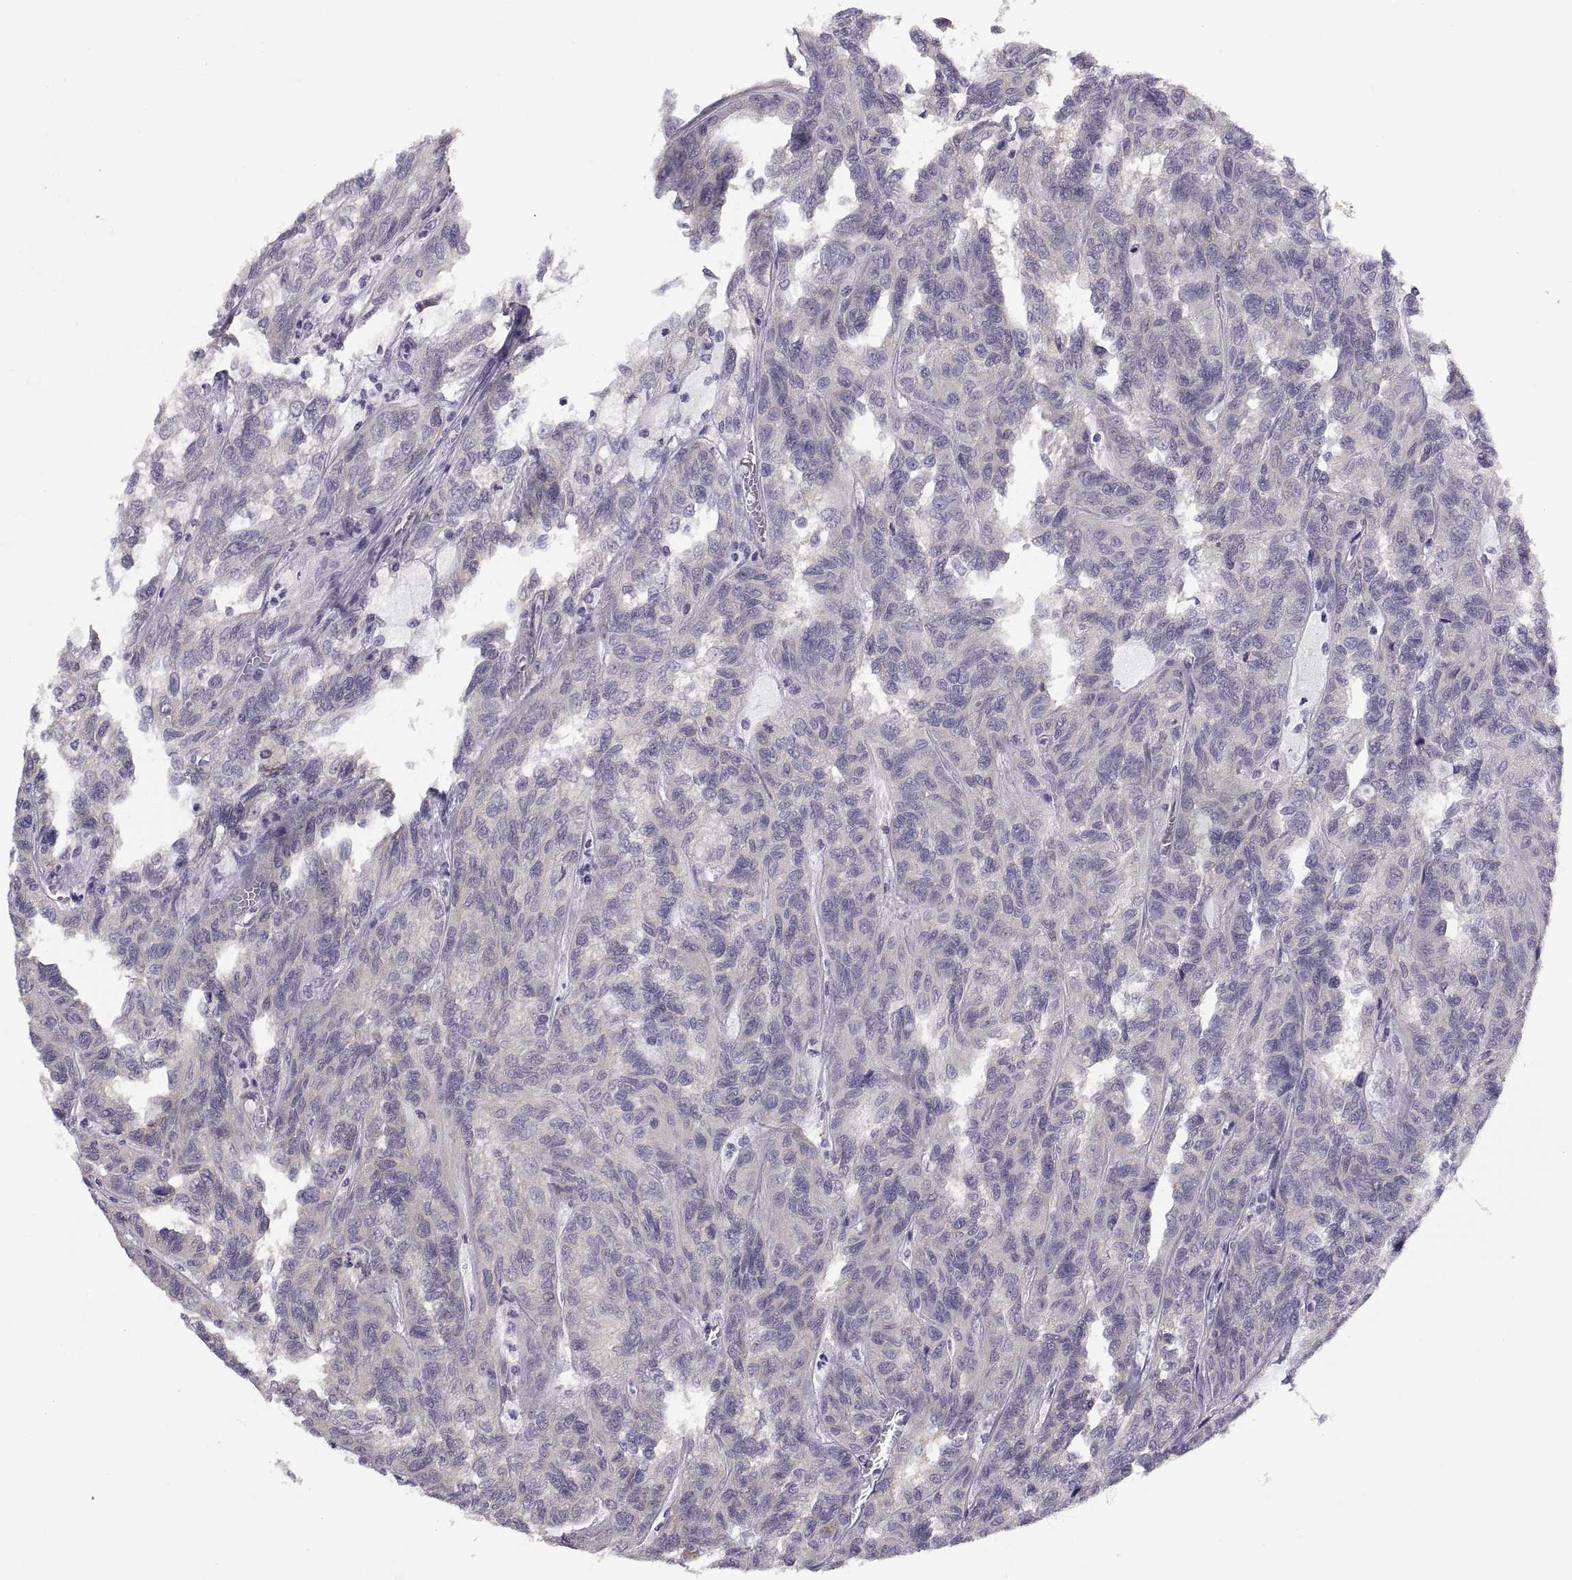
{"staining": {"intensity": "negative", "quantity": "none", "location": "none"}, "tissue": "renal cancer", "cell_type": "Tumor cells", "image_type": "cancer", "snomed": [{"axis": "morphology", "description": "Adenocarcinoma, NOS"}, {"axis": "topography", "description": "Kidney"}], "caption": "DAB (3,3'-diaminobenzidine) immunohistochemical staining of adenocarcinoma (renal) demonstrates no significant expression in tumor cells. (Stains: DAB immunohistochemistry with hematoxylin counter stain, Microscopy: brightfield microscopy at high magnification).", "gene": "STRC", "patient": {"sex": "male", "age": 79}}